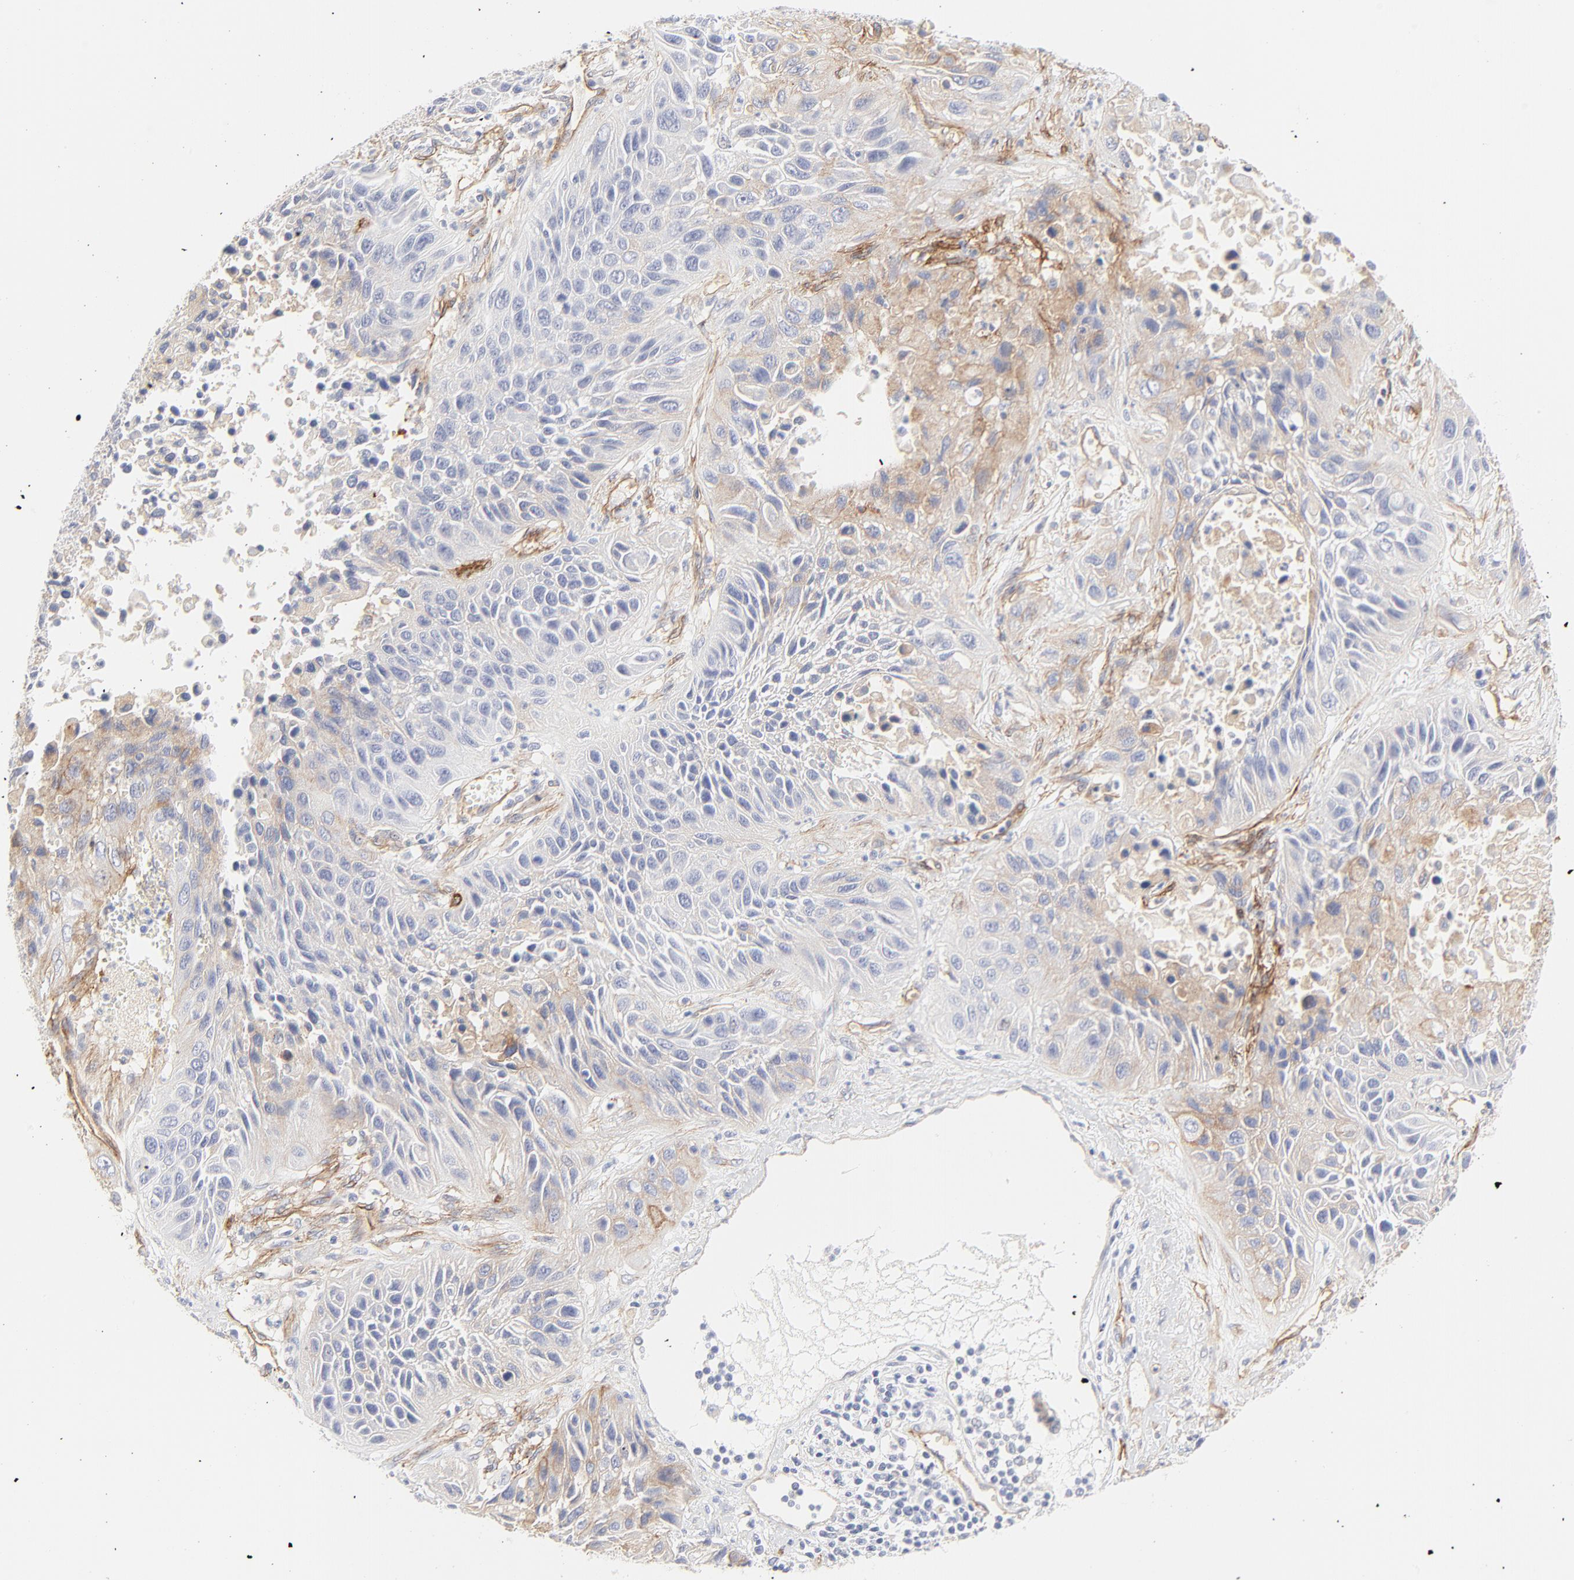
{"staining": {"intensity": "negative", "quantity": "none", "location": "none"}, "tissue": "lung cancer", "cell_type": "Tumor cells", "image_type": "cancer", "snomed": [{"axis": "morphology", "description": "Squamous cell carcinoma, NOS"}, {"axis": "topography", "description": "Lung"}], "caption": "Human lung cancer (squamous cell carcinoma) stained for a protein using immunohistochemistry displays no expression in tumor cells.", "gene": "ITGA5", "patient": {"sex": "female", "age": 76}}